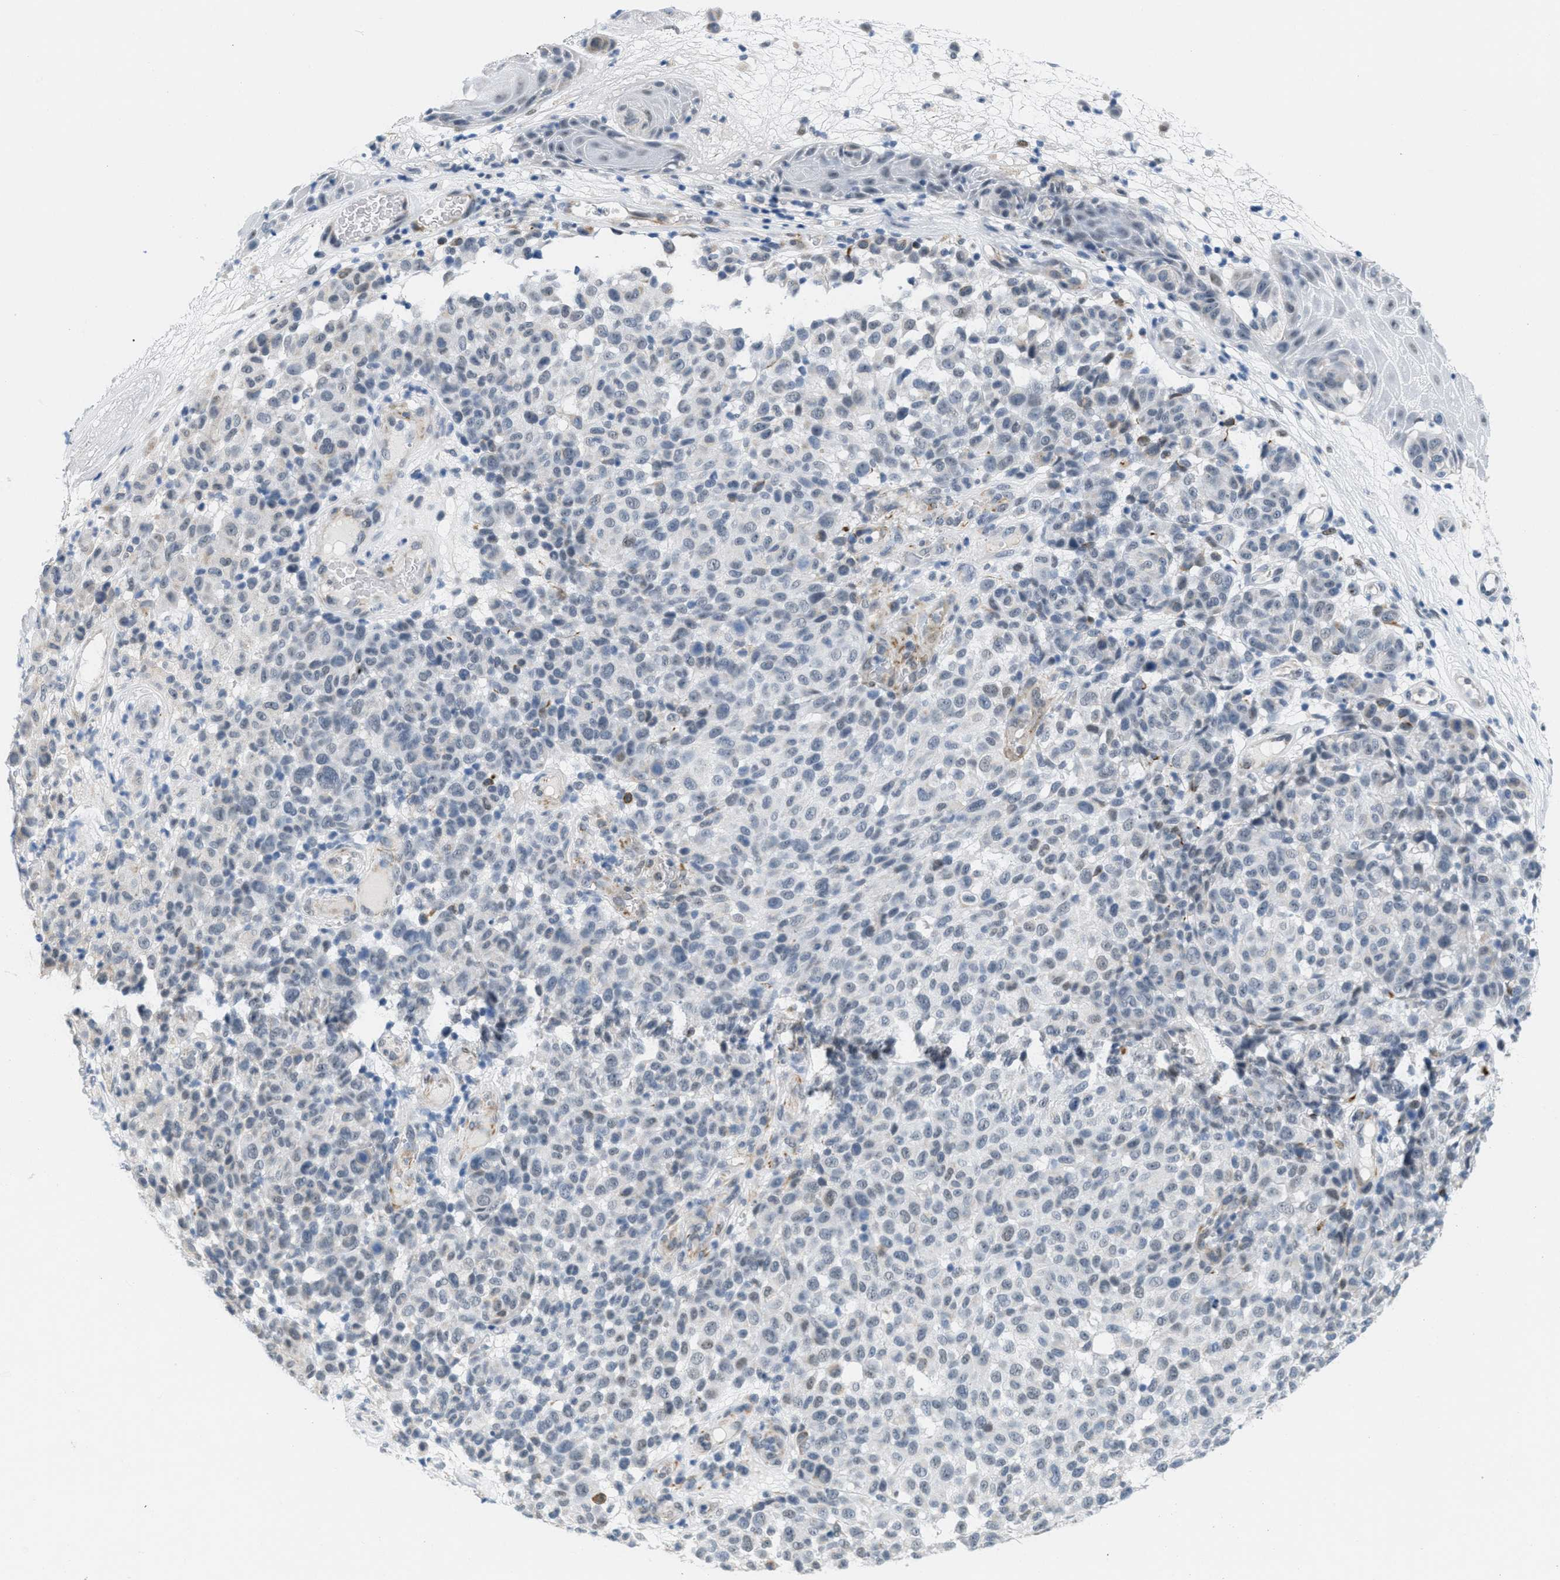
{"staining": {"intensity": "negative", "quantity": "none", "location": "none"}, "tissue": "melanoma", "cell_type": "Tumor cells", "image_type": "cancer", "snomed": [{"axis": "morphology", "description": "Malignant melanoma, Metastatic site"}, {"axis": "topography", "description": "Skin"}], "caption": "A photomicrograph of human malignant melanoma (metastatic site) is negative for staining in tumor cells. (DAB (3,3'-diaminobenzidine) immunohistochemistry (IHC), high magnification).", "gene": "HS3ST2", "patient": {"sex": "female", "age": 74}}